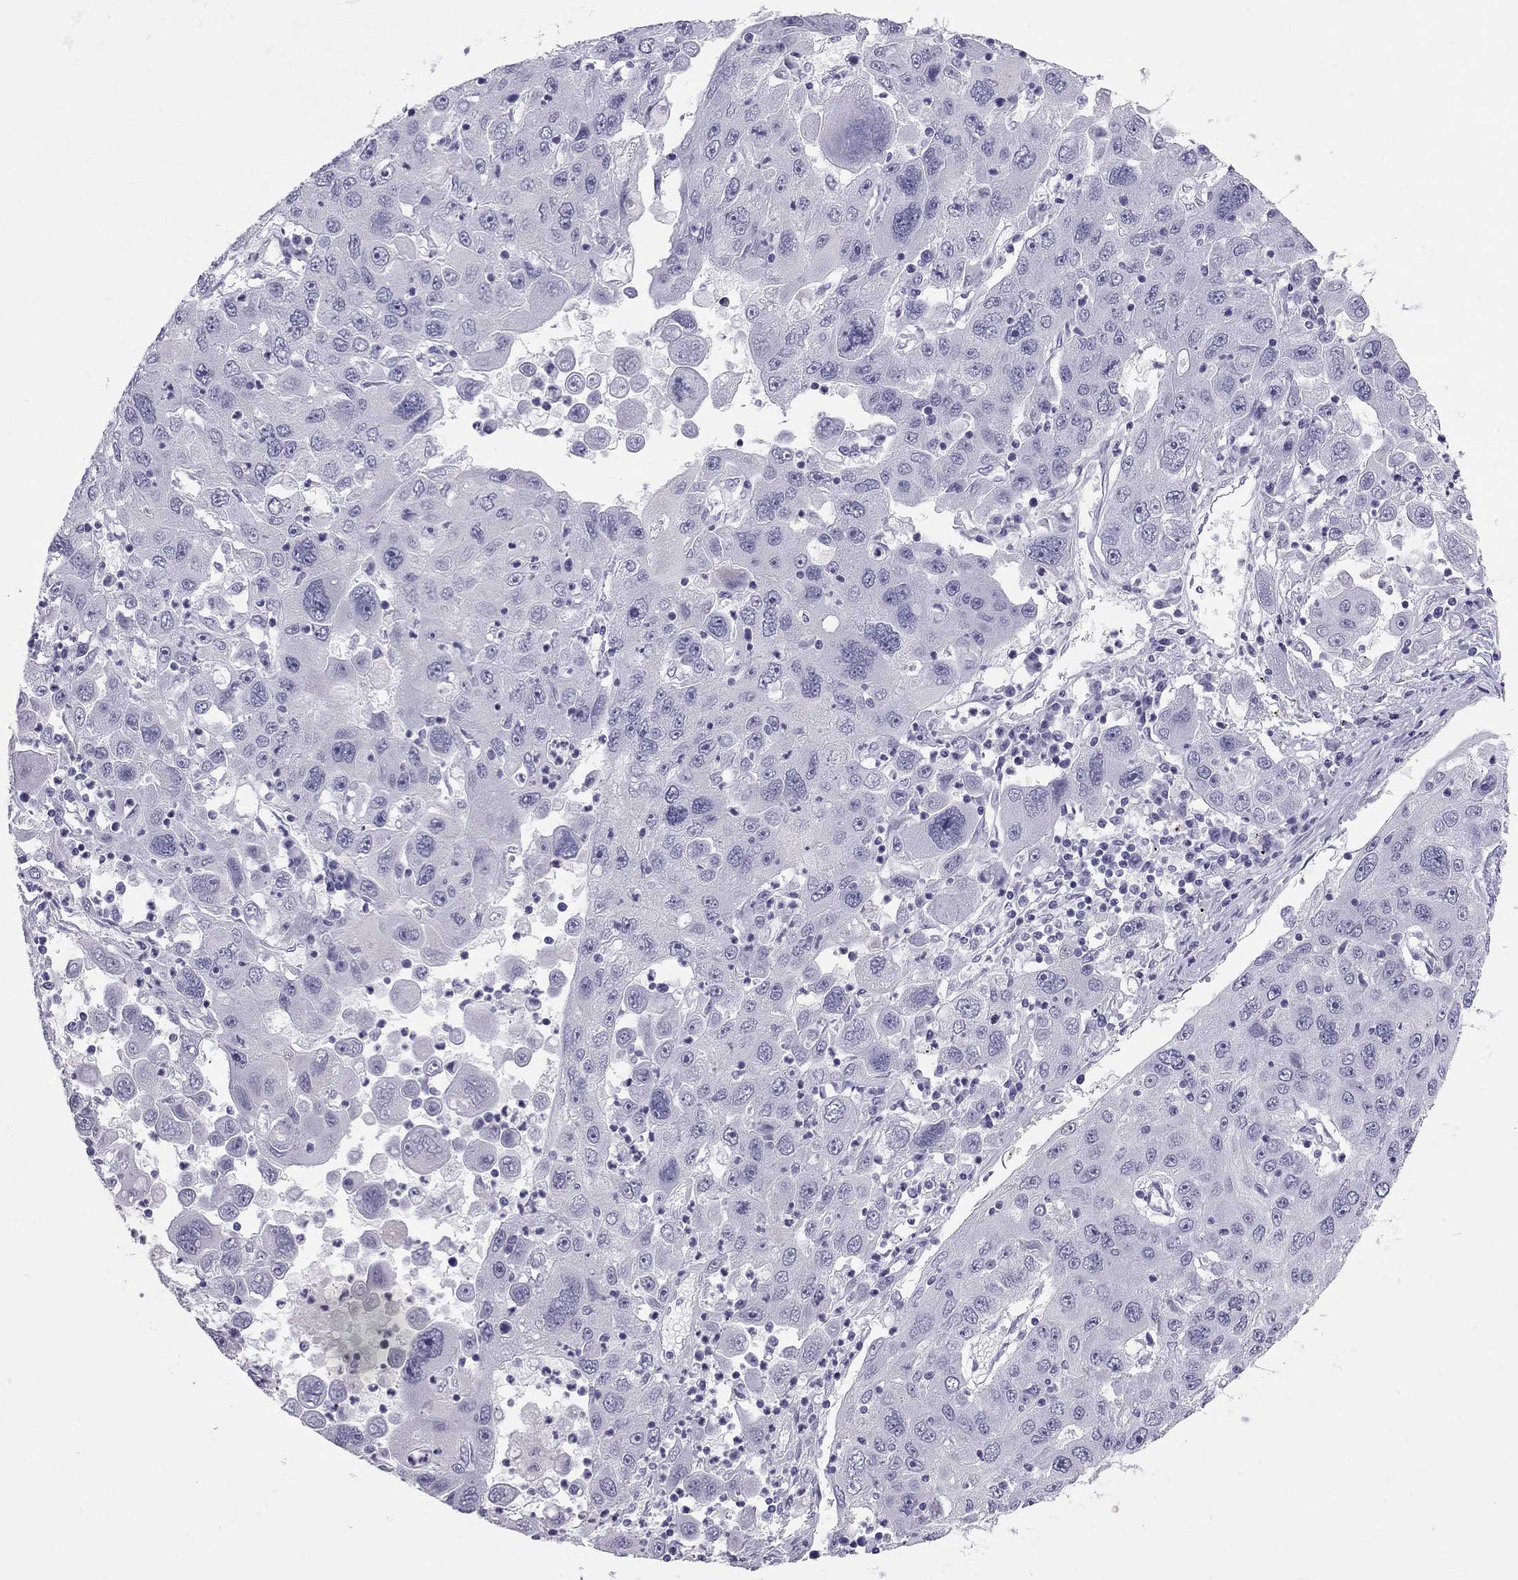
{"staining": {"intensity": "negative", "quantity": "none", "location": "none"}, "tissue": "stomach cancer", "cell_type": "Tumor cells", "image_type": "cancer", "snomed": [{"axis": "morphology", "description": "Adenocarcinoma, NOS"}, {"axis": "topography", "description": "Stomach"}], "caption": "A photomicrograph of stomach cancer stained for a protein reveals no brown staining in tumor cells.", "gene": "TRPM3", "patient": {"sex": "male", "age": 56}}